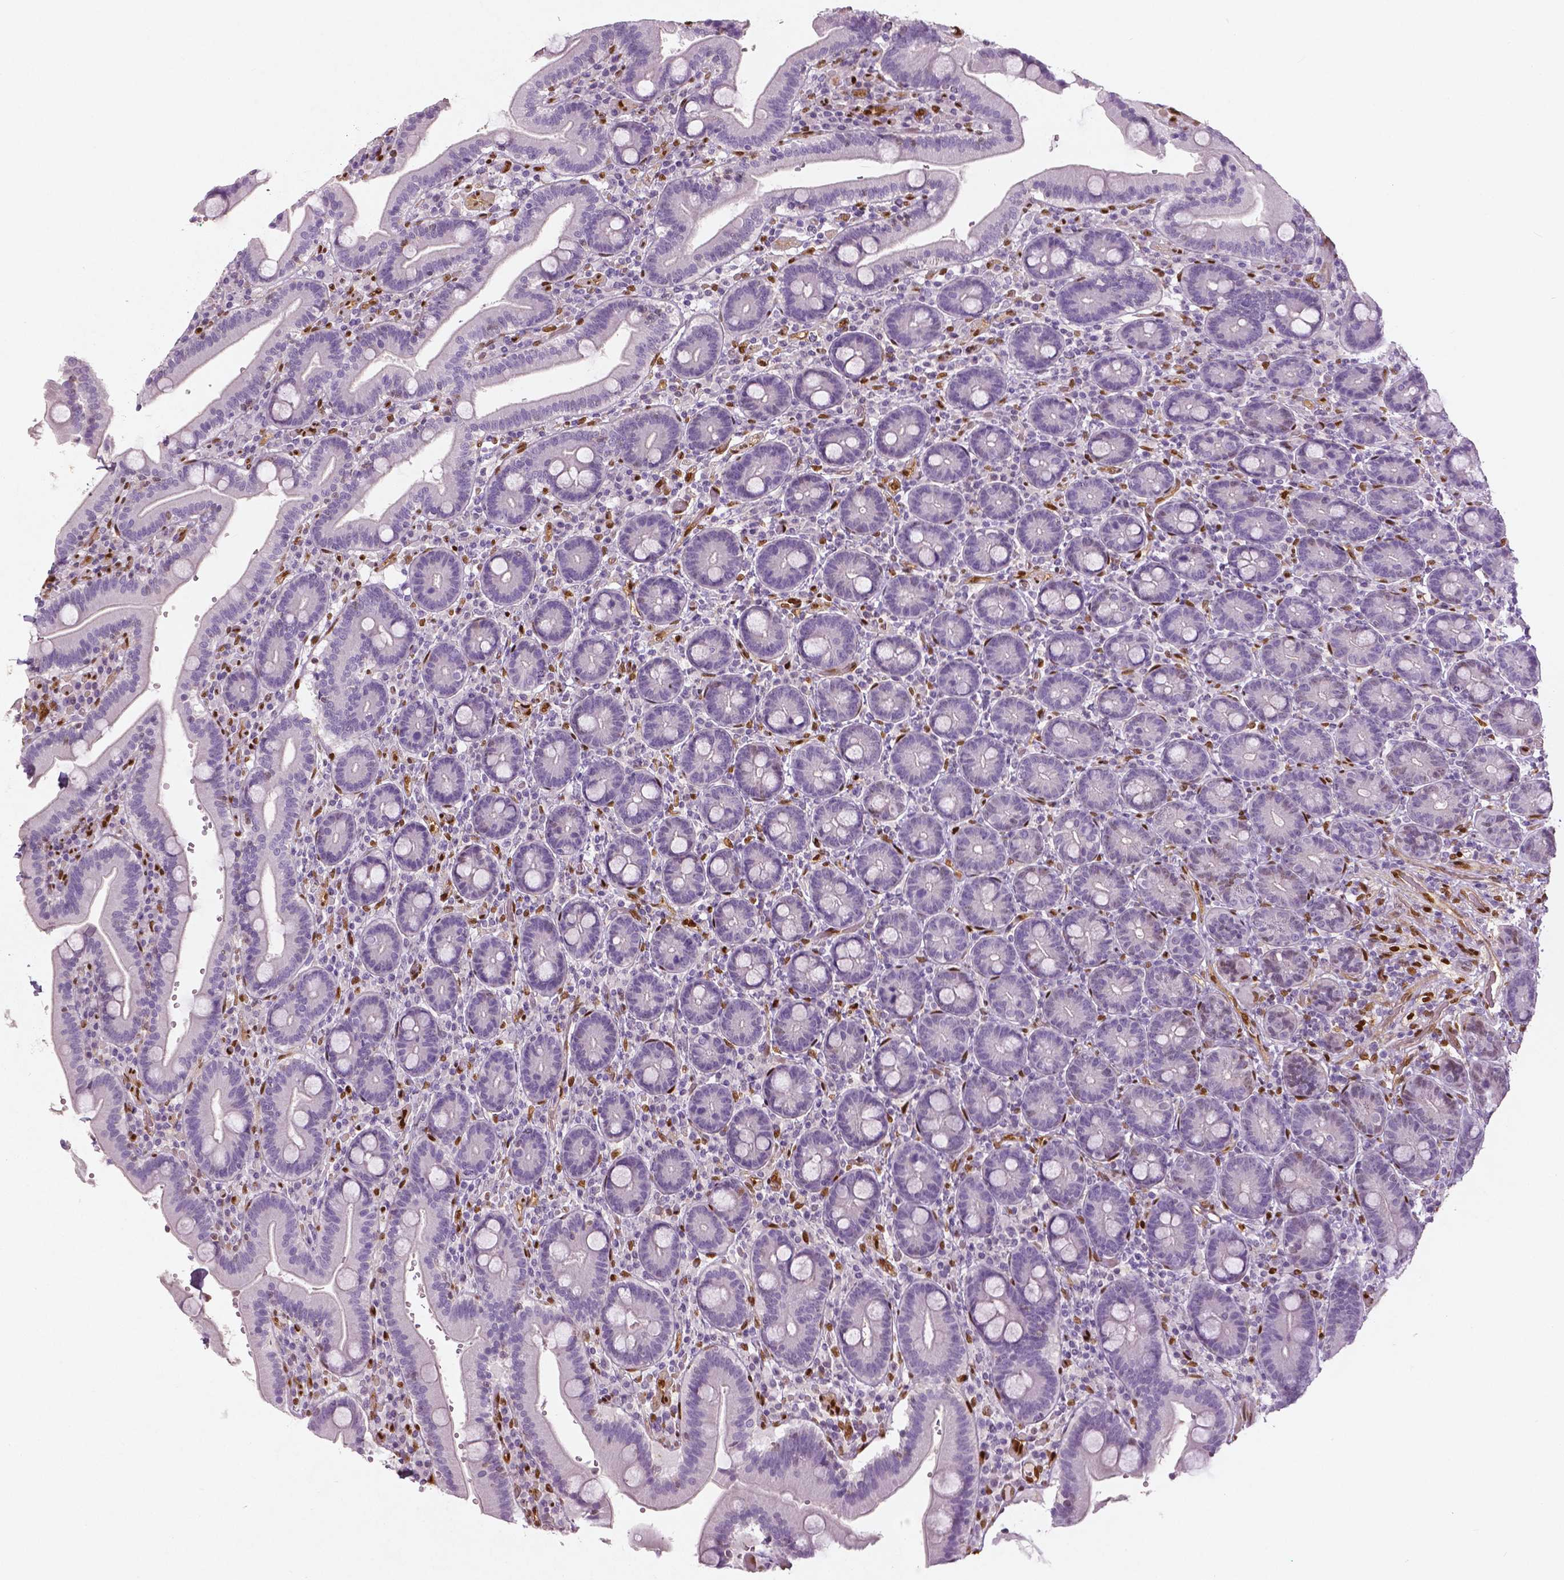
{"staining": {"intensity": "negative", "quantity": "none", "location": "none"}, "tissue": "duodenum", "cell_type": "Glandular cells", "image_type": "normal", "snomed": [{"axis": "morphology", "description": "Normal tissue, NOS"}, {"axis": "topography", "description": "Duodenum"}], "caption": "This is an immunohistochemistry (IHC) photomicrograph of unremarkable human duodenum. There is no staining in glandular cells.", "gene": "WWTR1", "patient": {"sex": "female", "age": 62}}